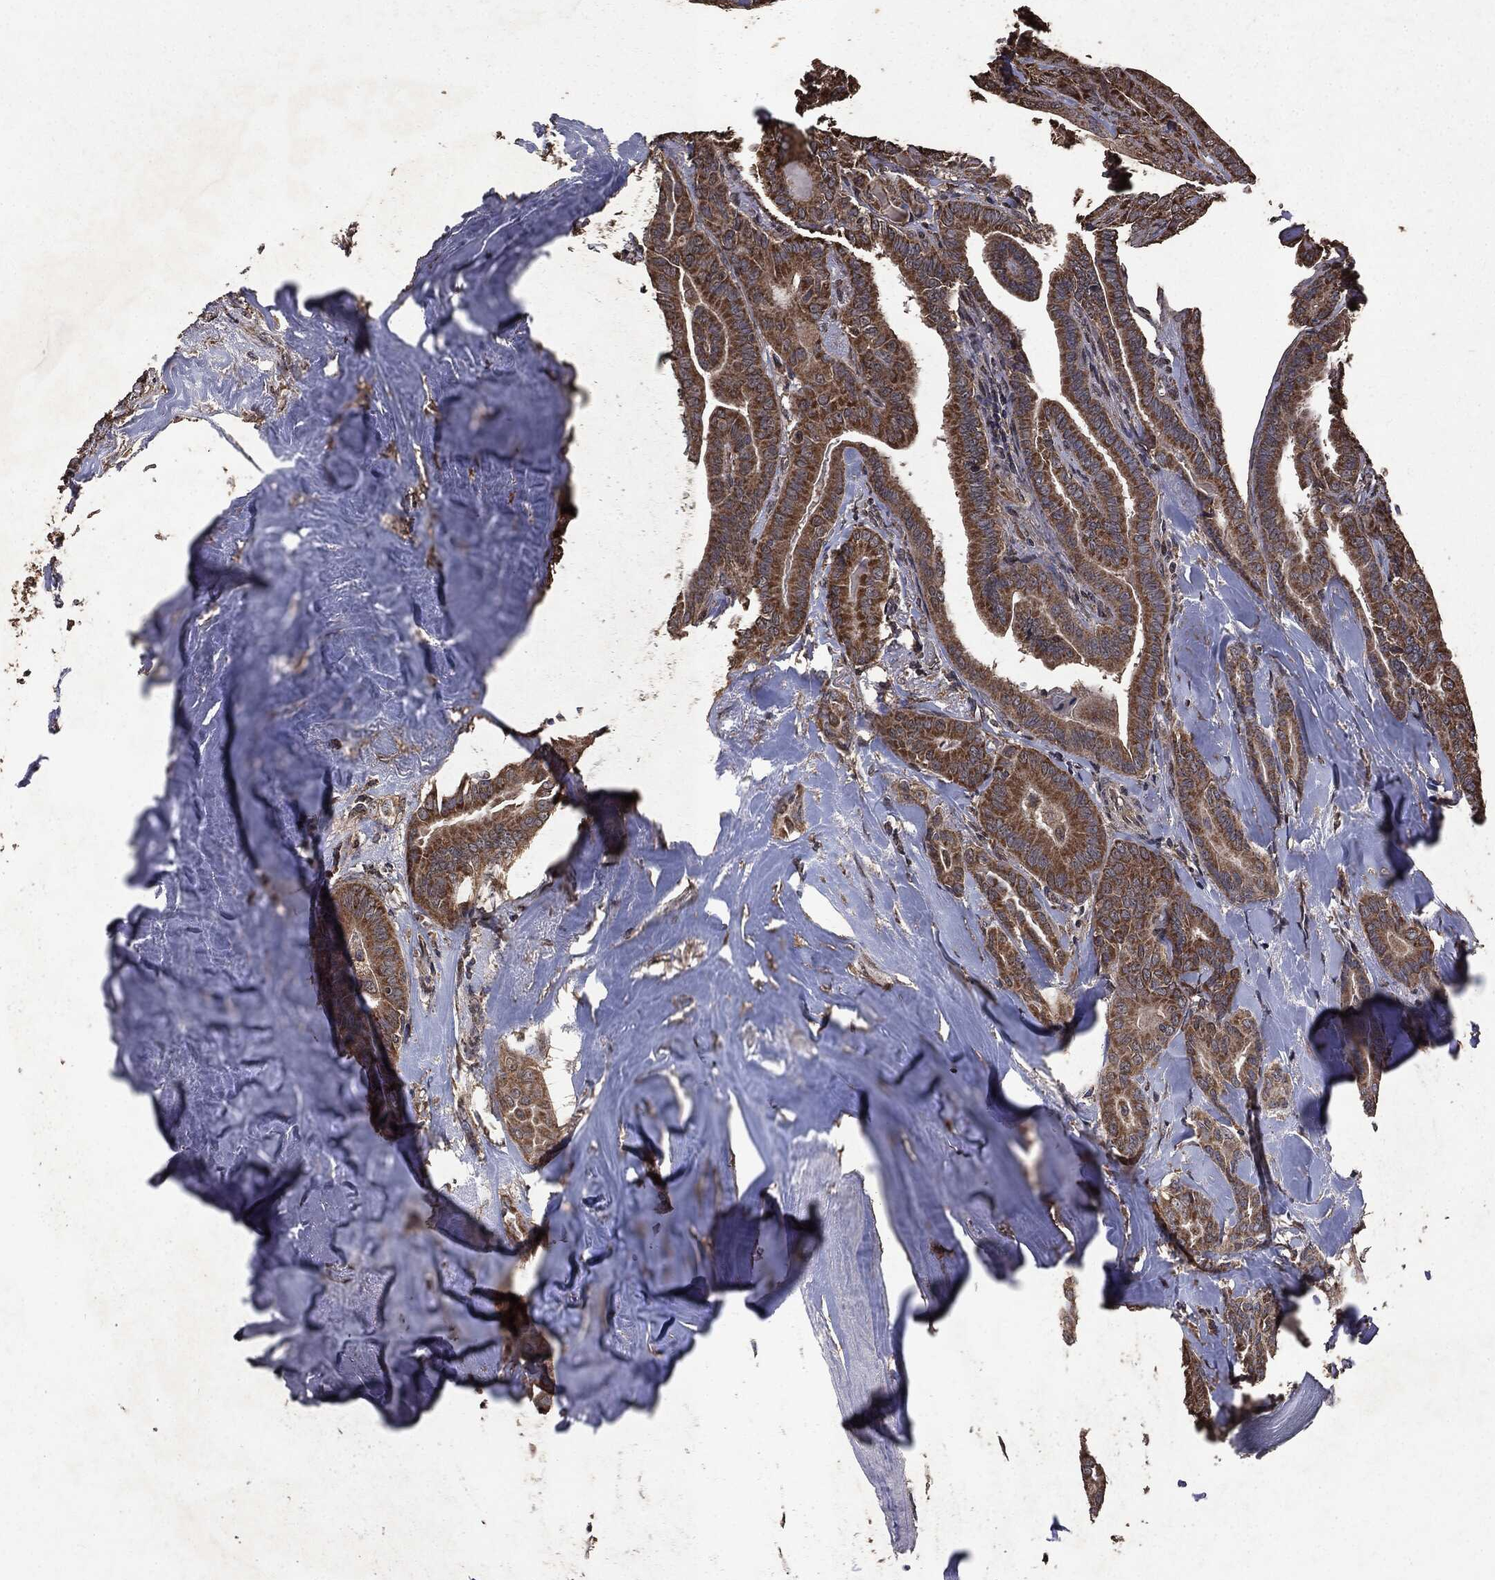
{"staining": {"intensity": "strong", "quantity": ">75%", "location": "cytoplasmic/membranous"}, "tissue": "thyroid cancer", "cell_type": "Tumor cells", "image_type": "cancer", "snomed": [{"axis": "morphology", "description": "Papillary adenocarcinoma, NOS"}, {"axis": "topography", "description": "Thyroid gland"}], "caption": "The immunohistochemical stain labels strong cytoplasmic/membranous staining in tumor cells of thyroid cancer tissue.", "gene": "PPP6R2", "patient": {"sex": "male", "age": 61}}